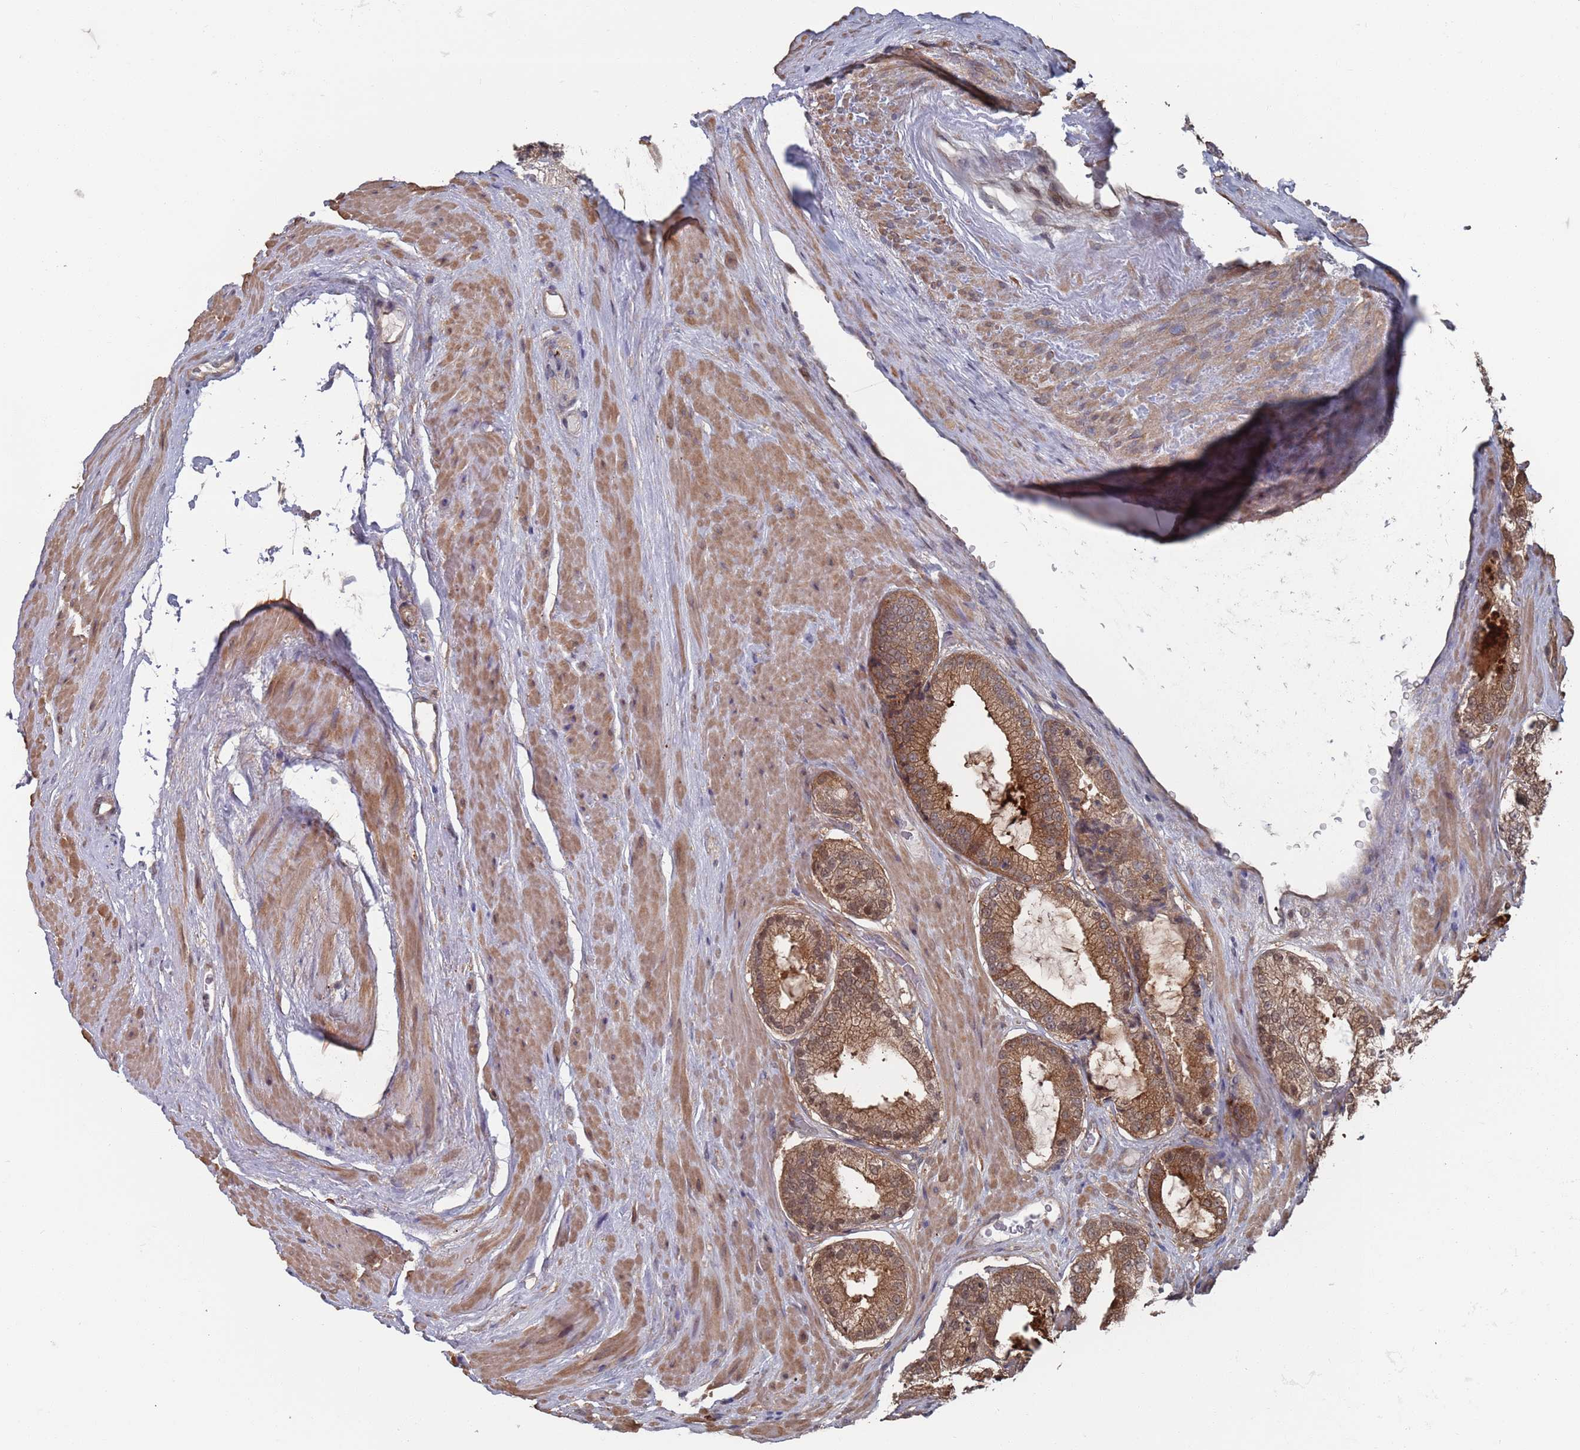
{"staining": {"intensity": "moderate", "quantity": ">75%", "location": "cytoplasmic/membranous"}, "tissue": "prostate cancer", "cell_type": "Tumor cells", "image_type": "cancer", "snomed": [{"axis": "morphology", "description": "Adenocarcinoma, High grade"}, {"axis": "topography", "description": "Prostate"}], "caption": "This is an image of IHC staining of high-grade adenocarcinoma (prostate), which shows moderate expression in the cytoplasmic/membranous of tumor cells.", "gene": "DGKD", "patient": {"sex": "male", "age": 71}}